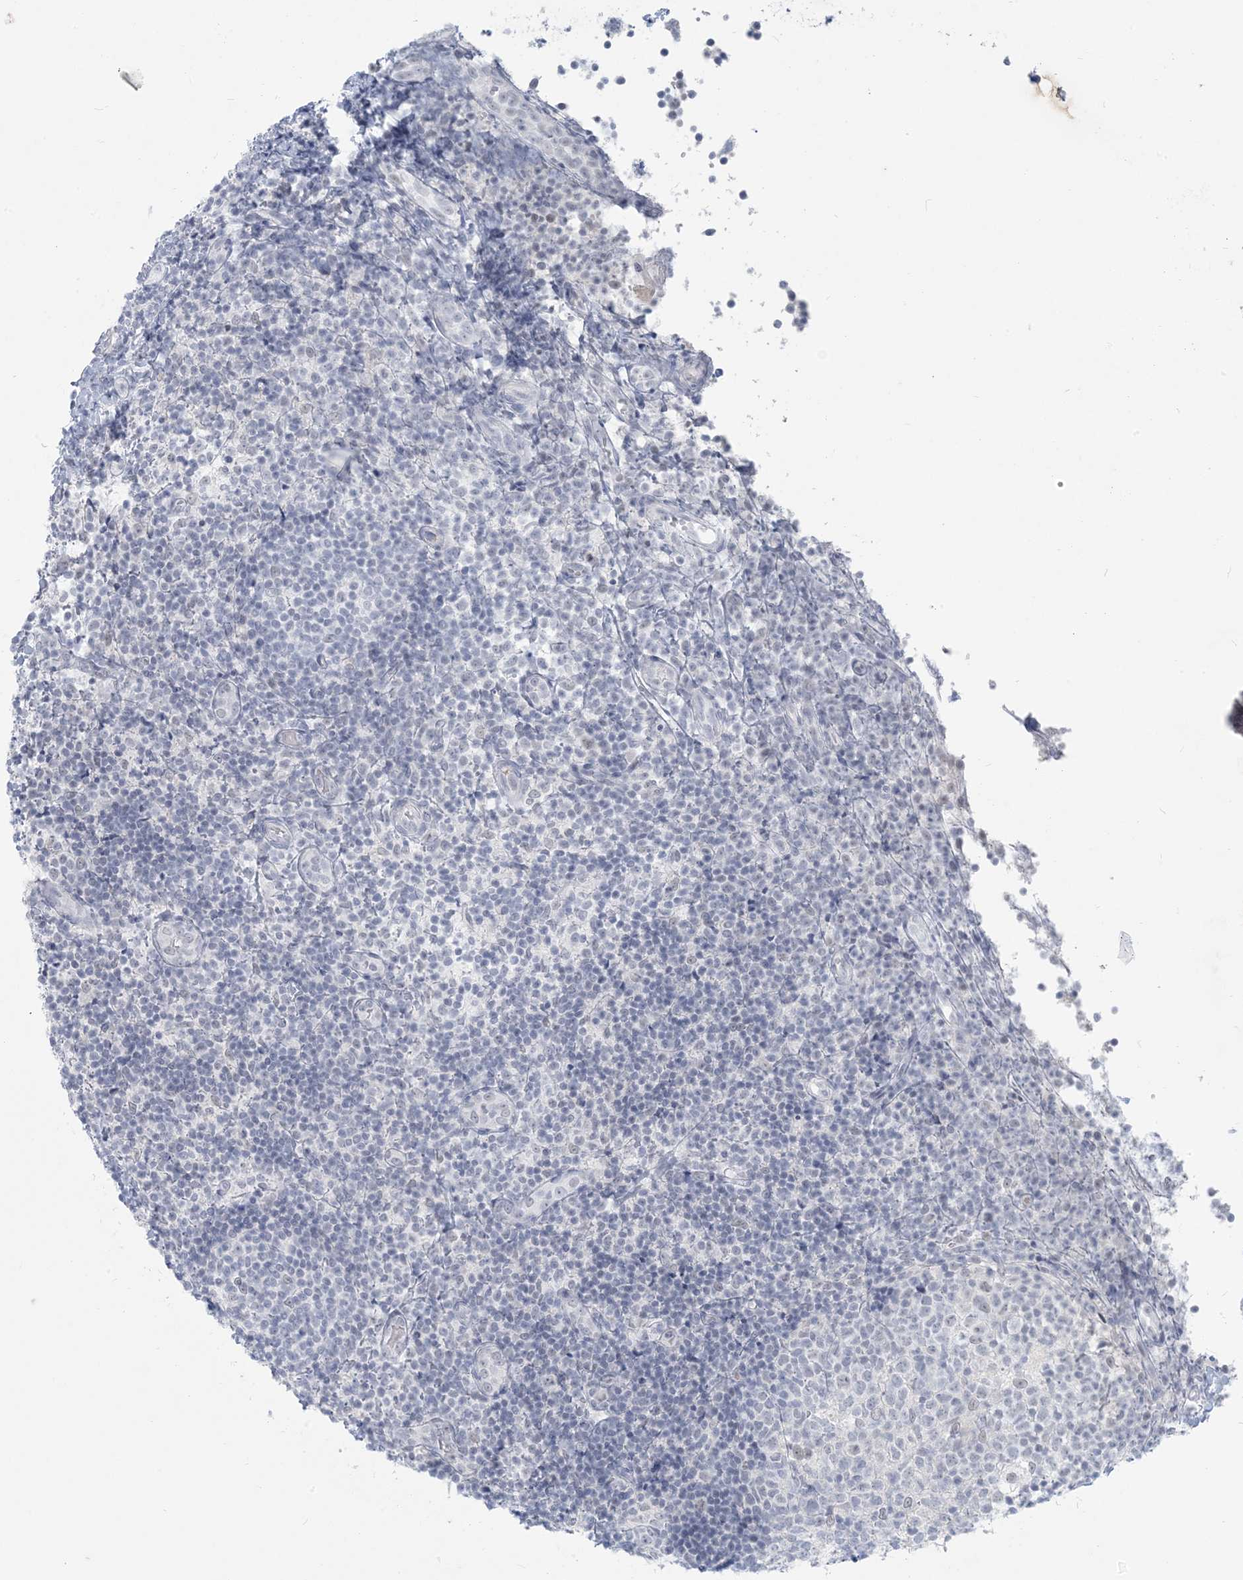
{"staining": {"intensity": "negative", "quantity": "none", "location": "none"}, "tissue": "tonsil", "cell_type": "Germinal center cells", "image_type": "normal", "snomed": [{"axis": "morphology", "description": "Normal tissue, NOS"}, {"axis": "topography", "description": "Tonsil"}], "caption": "Immunohistochemical staining of unremarkable tonsil exhibits no significant staining in germinal center cells. Brightfield microscopy of immunohistochemistry (IHC) stained with DAB (3,3'-diaminobenzidine) (brown) and hematoxylin (blue), captured at high magnification.", "gene": "SCML1", "patient": {"sex": "female", "age": 19}}